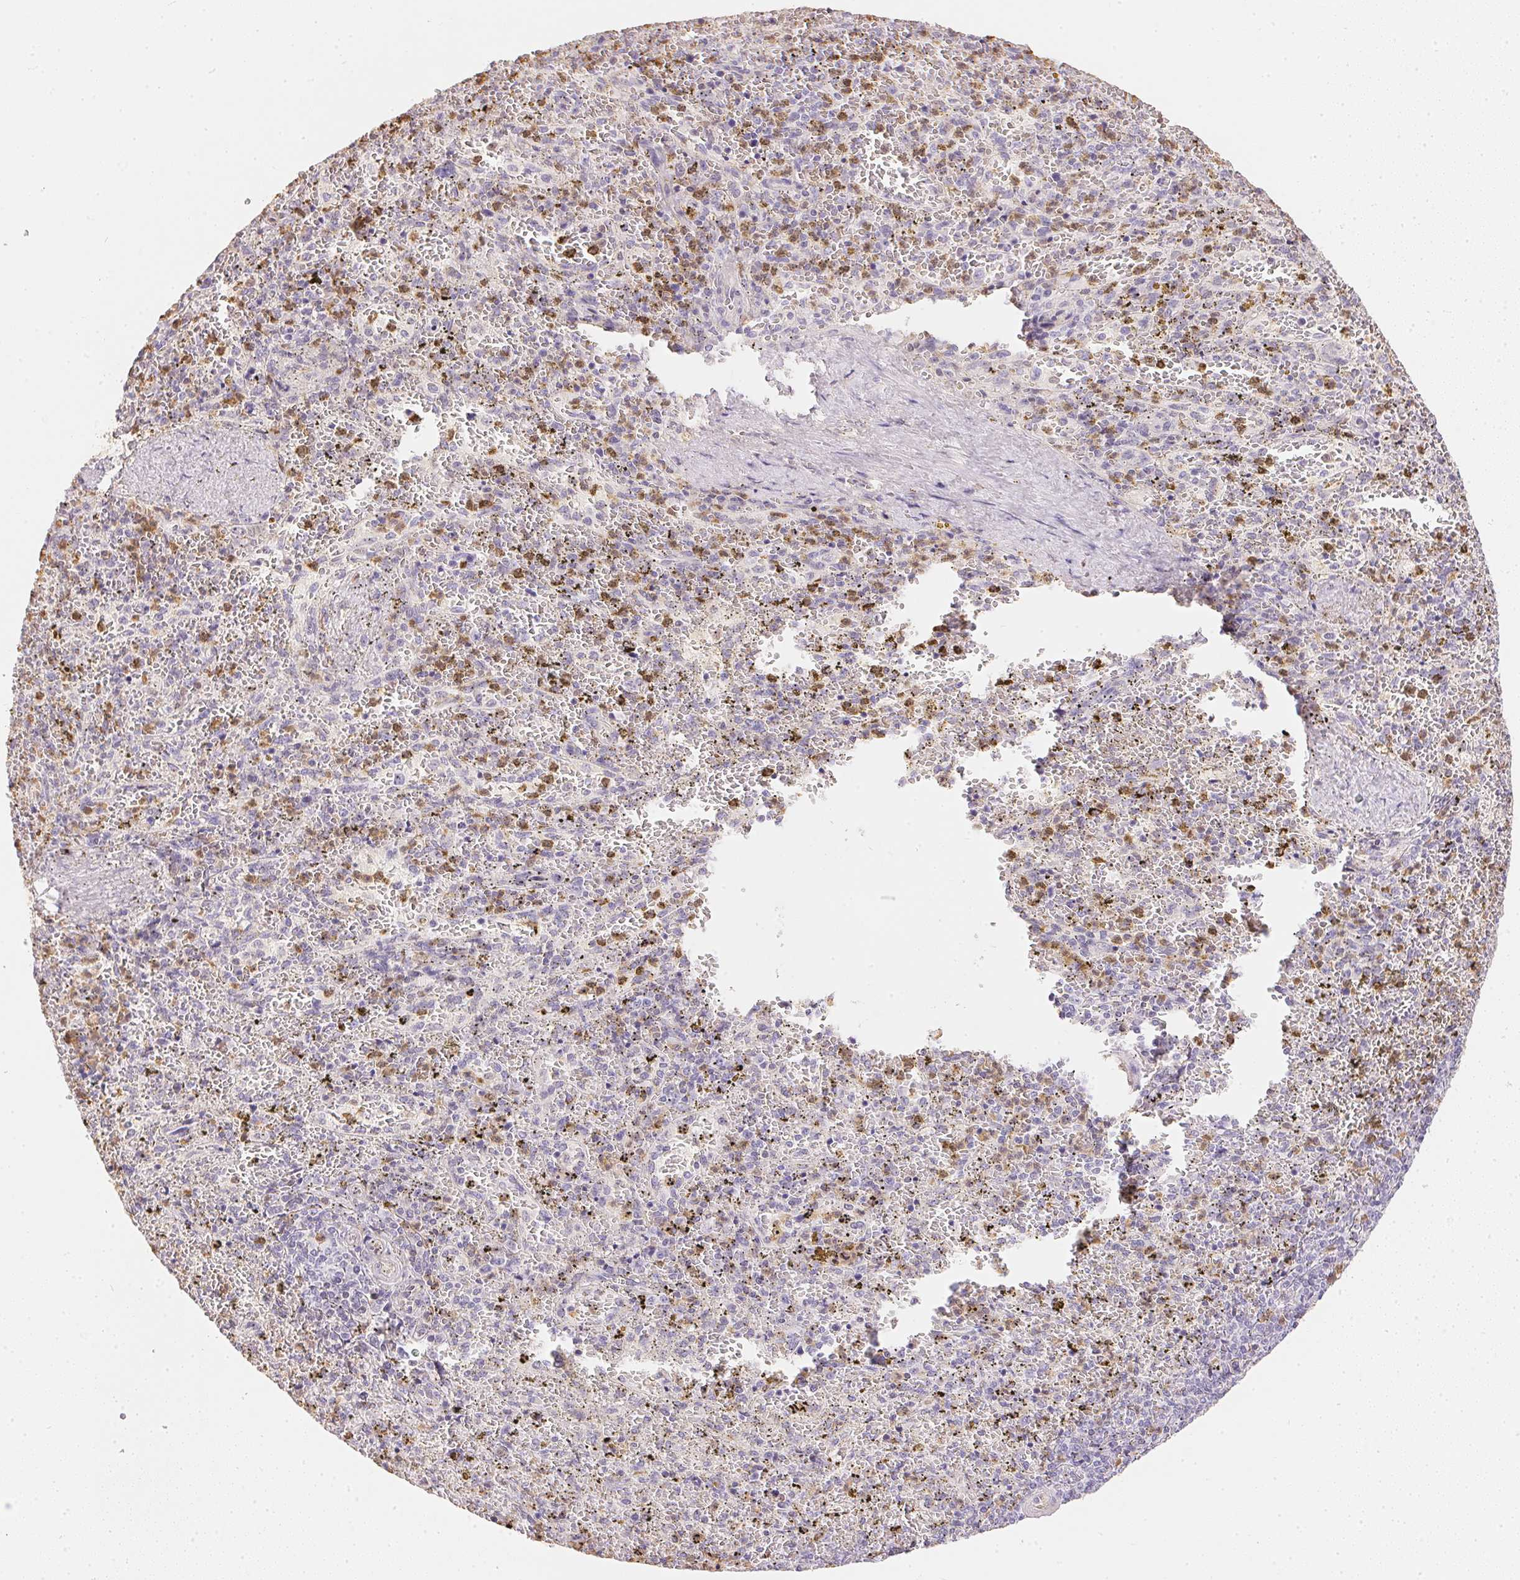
{"staining": {"intensity": "negative", "quantity": "none", "location": "none"}, "tissue": "spleen", "cell_type": "Cells in red pulp", "image_type": "normal", "snomed": [{"axis": "morphology", "description": "Normal tissue, NOS"}, {"axis": "topography", "description": "Spleen"}], "caption": "The micrograph demonstrates no significant expression in cells in red pulp of spleen. (Brightfield microscopy of DAB (3,3'-diaminobenzidine) IHC at high magnification).", "gene": "S100A3", "patient": {"sex": "female", "age": 50}}